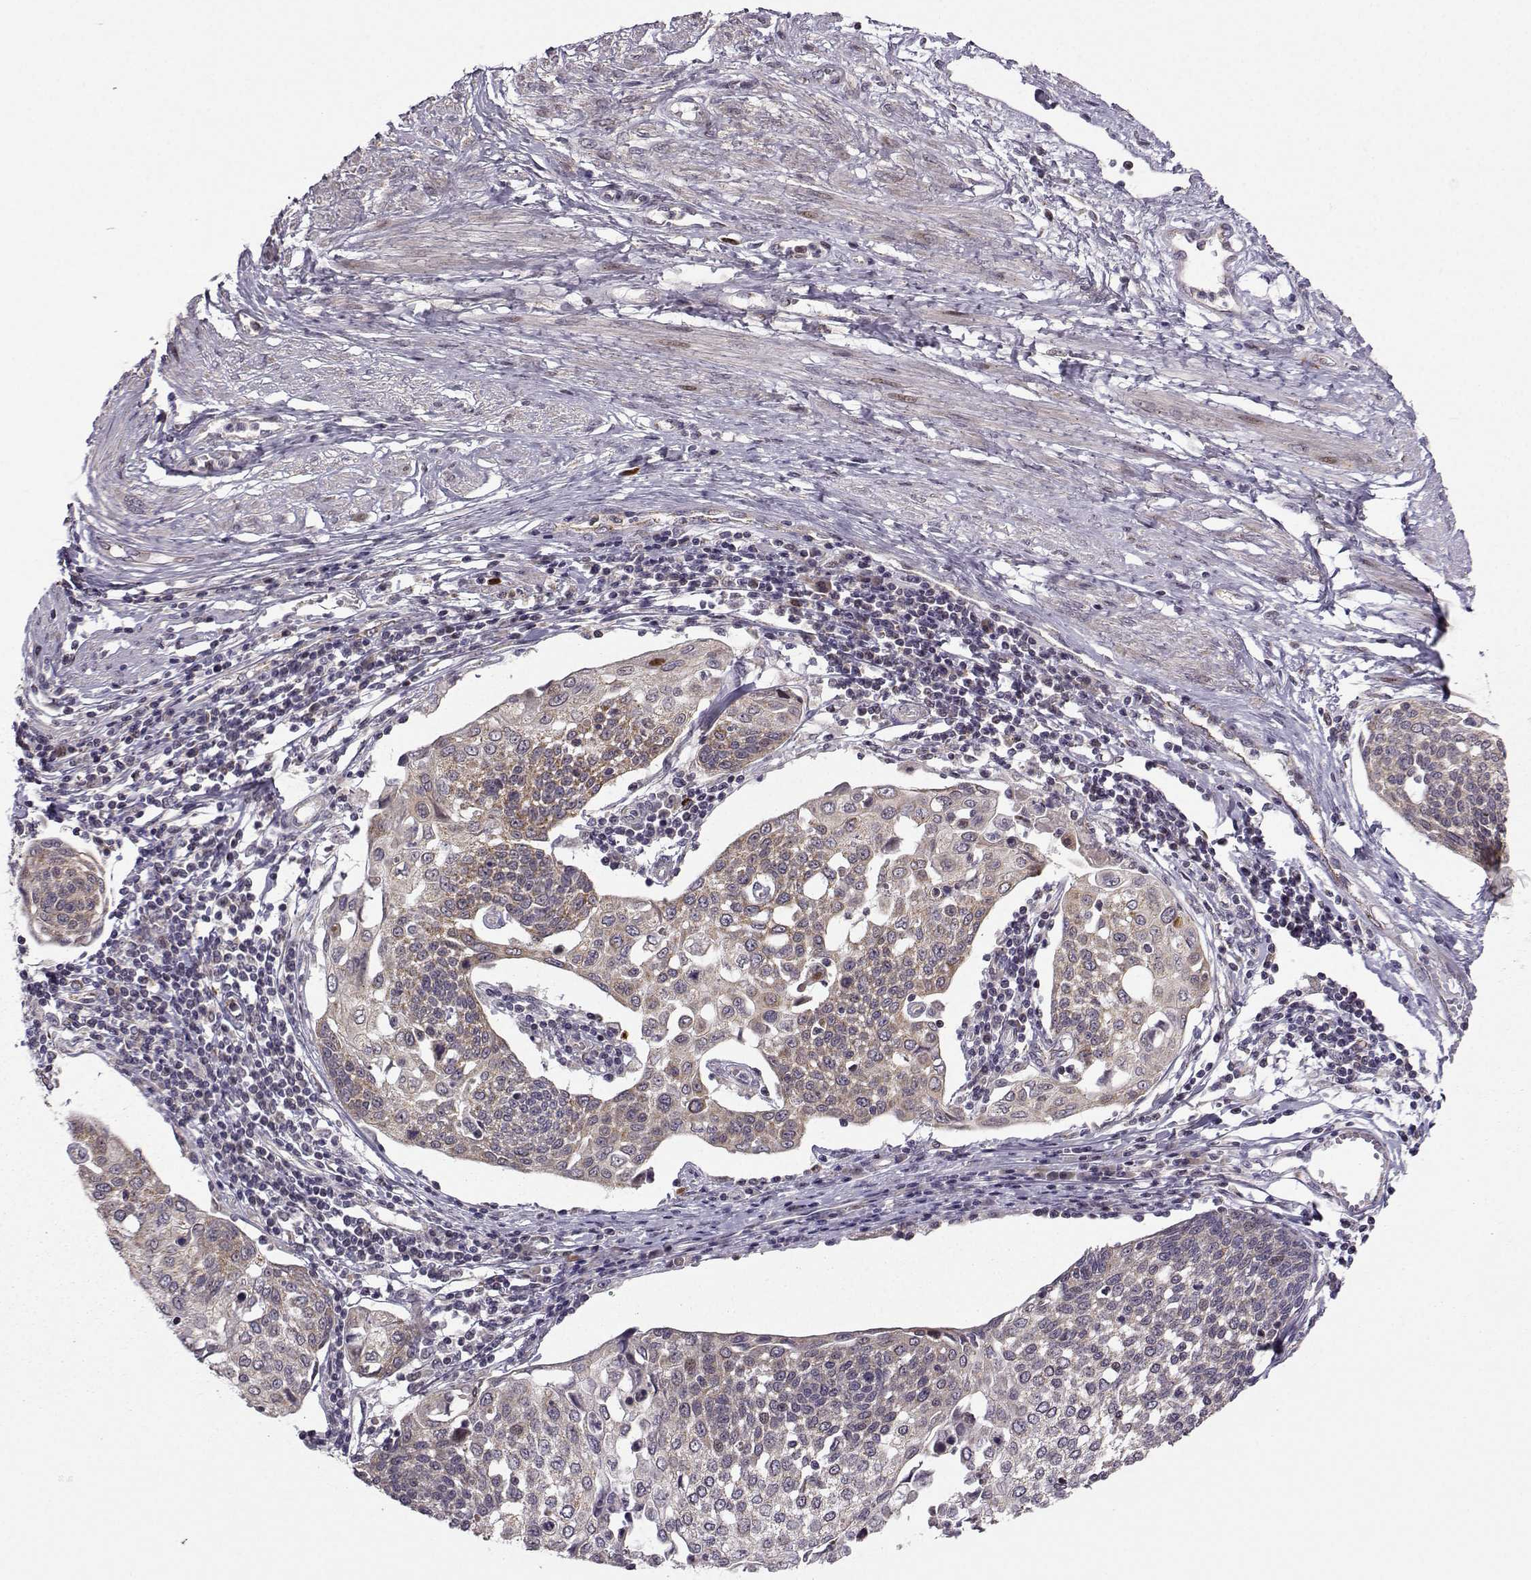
{"staining": {"intensity": "weak", "quantity": "<25%", "location": "cytoplasmic/membranous"}, "tissue": "cervical cancer", "cell_type": "Tumor cells", "image_type": "cancer", "snomed": [{"axis": "morphology", "description": "Squamous cell carcinoma, NOS"}, {"axis": "topography", "description": "Cervix"}], "caption": "An IHC photomicrograph of cervical cancer (squamous cell carcinoma) is shown. There is no staining in tumor cells of cervical cancer (squamous cell carcinoma).", "gene": "NECAB3", "patient": {"sex": "female", "age": 34}}